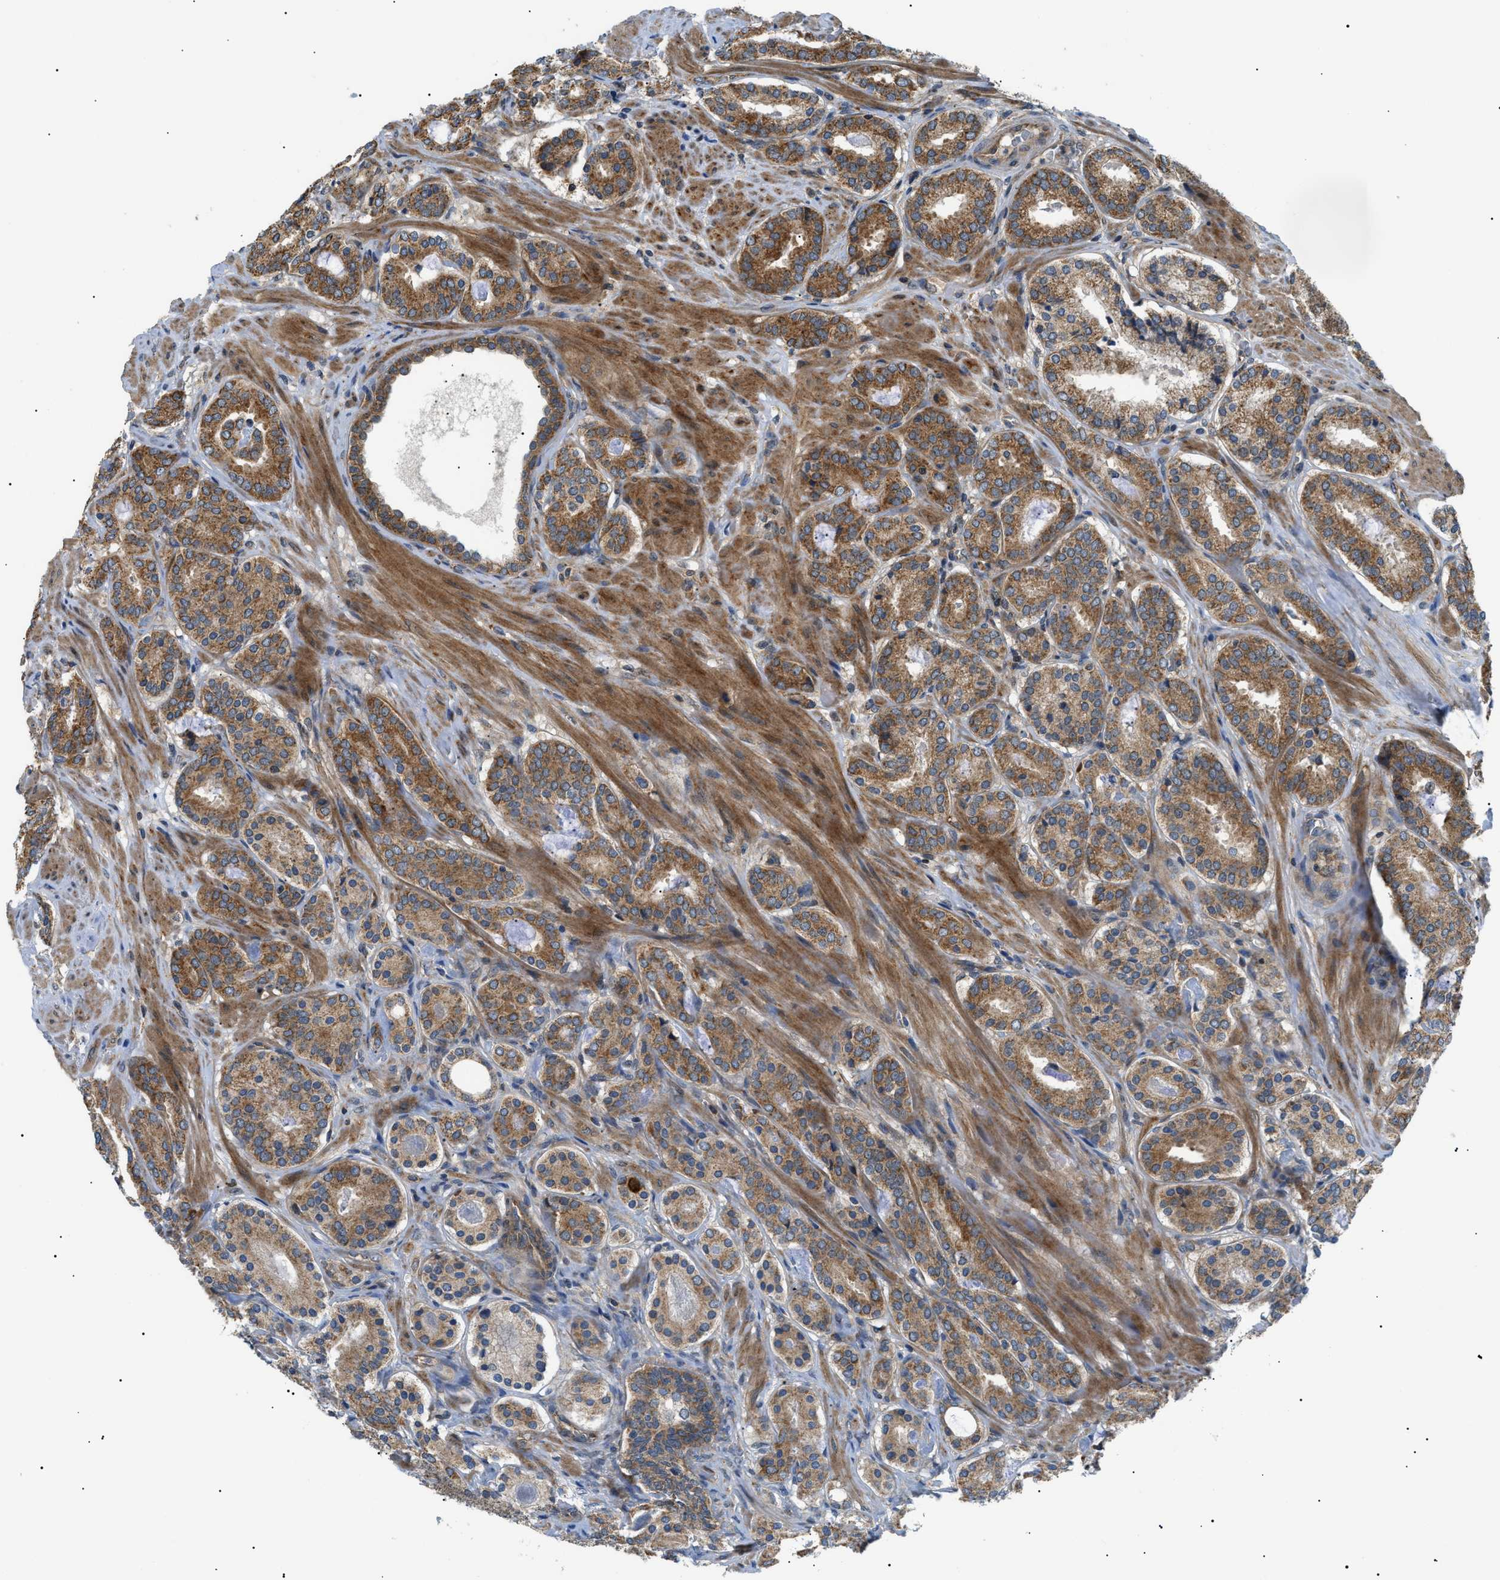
{"staining": {"intensity": "moderate", "quantity": ">75%", "location": "cytoplasmic/membranous"}, "tissue": "prostate cancer", "cell_type": "Tumor cells", "image_type": "cancer", "snomed": [{"axis": "morphology", "description": "Adenocarcinoma, Low grade"}, {"axis": "topography", "description": "Prostate"}], "caption": "This image displays IHC staining of prostate cancer (adenocarcinoma (low-grade)), with medium moderate cytoplasmic/membranous staining in about >75% of tumor cells.", "gene": "SRPK1", "patient": {"sex": "male", "age": 69}}